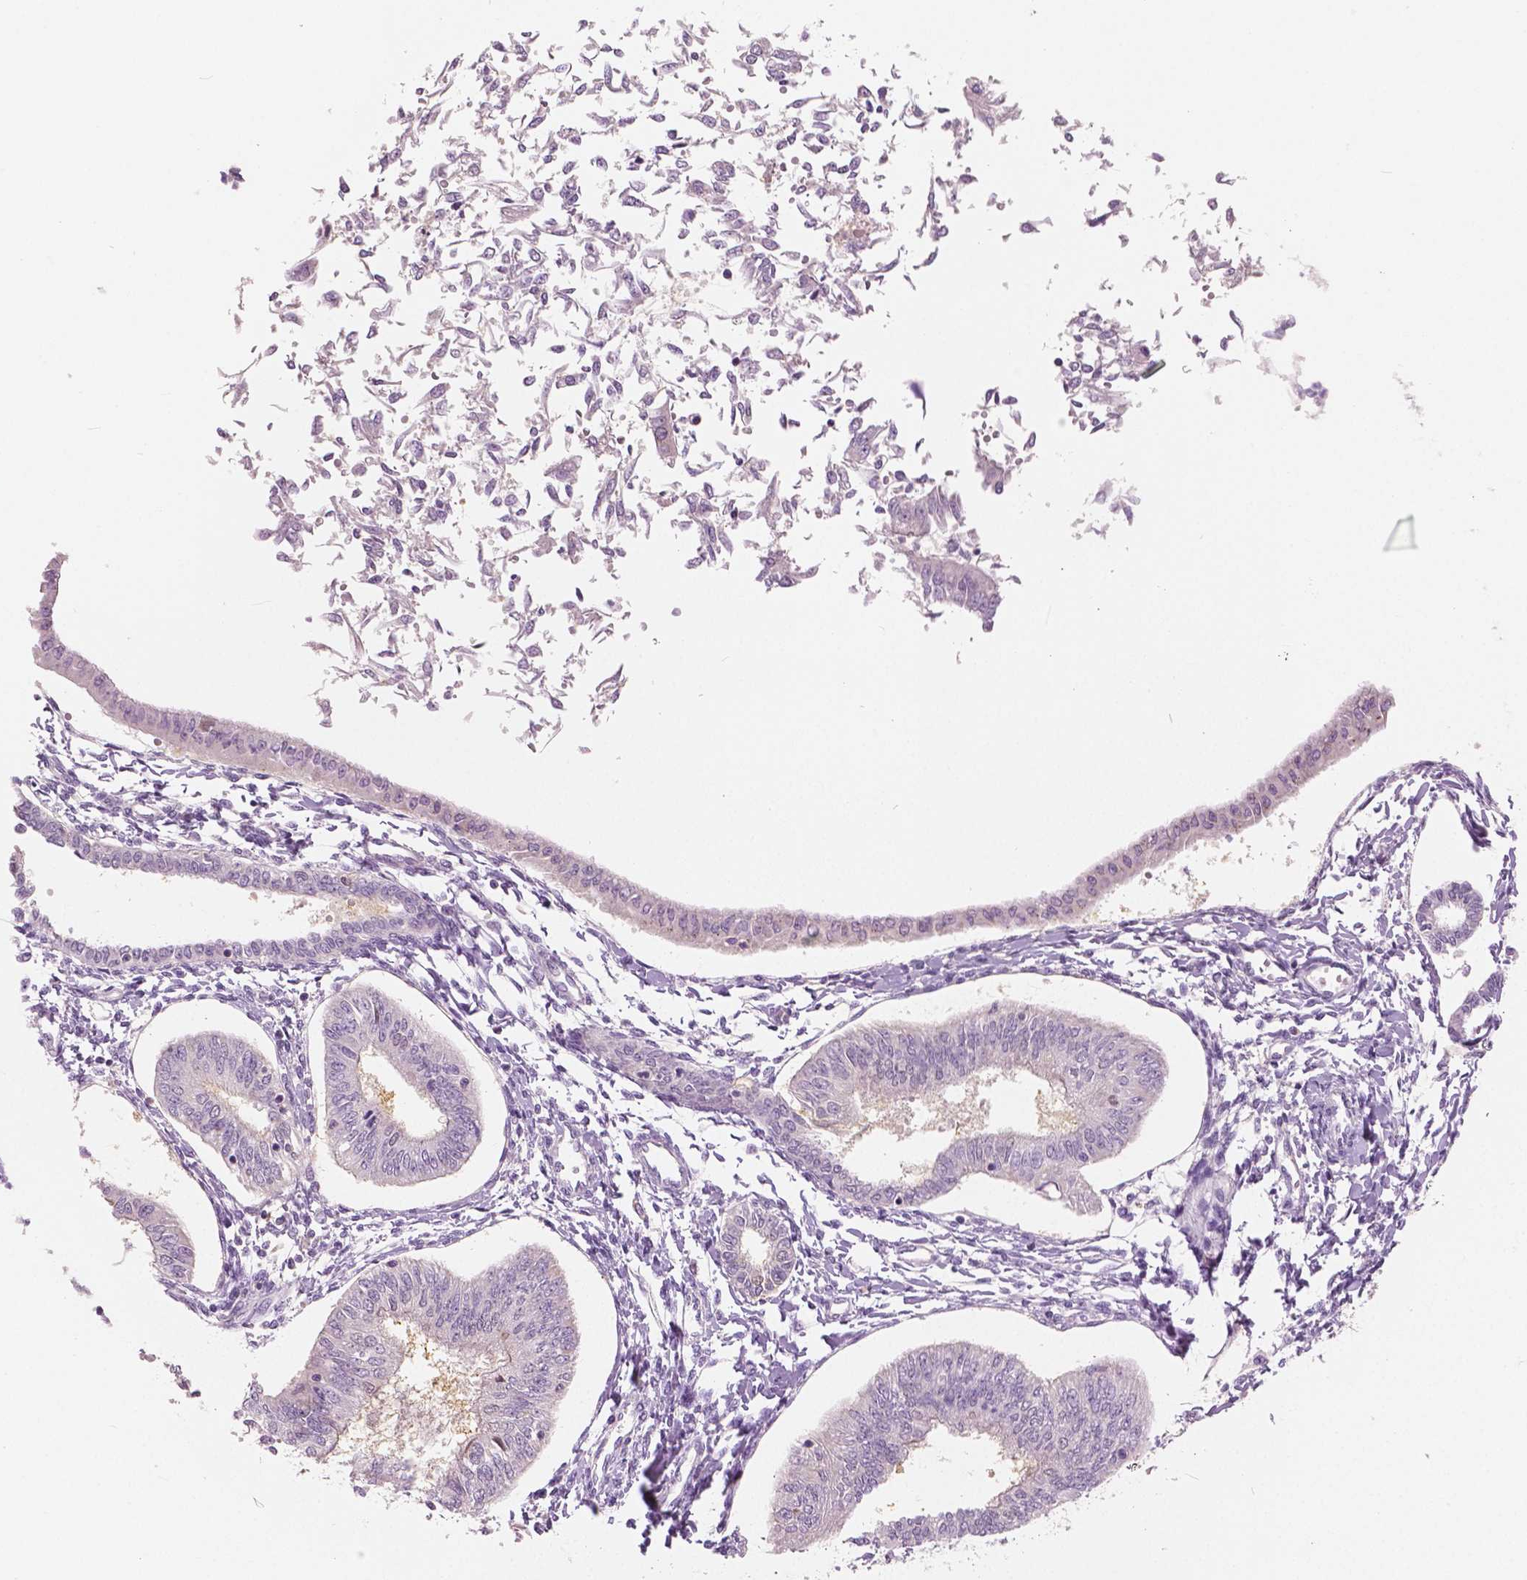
{"staining": {"intensity": "negative", "quantity": "none", "location": "none"}, "tissue": "endometrial cancer", "cell_type": "Tumor cells", "image_type": "cancer", "snomed": [{"axis": "morphology", "description": "Adenocarcinoma, NOS"}, {"axis": "topography", "description": "Endometrium"}], "caption": "Tumor cells show no significant staining in endometrial cancer.", "gene": "GALM", "patient": {"sex": "female", "age": 58}}